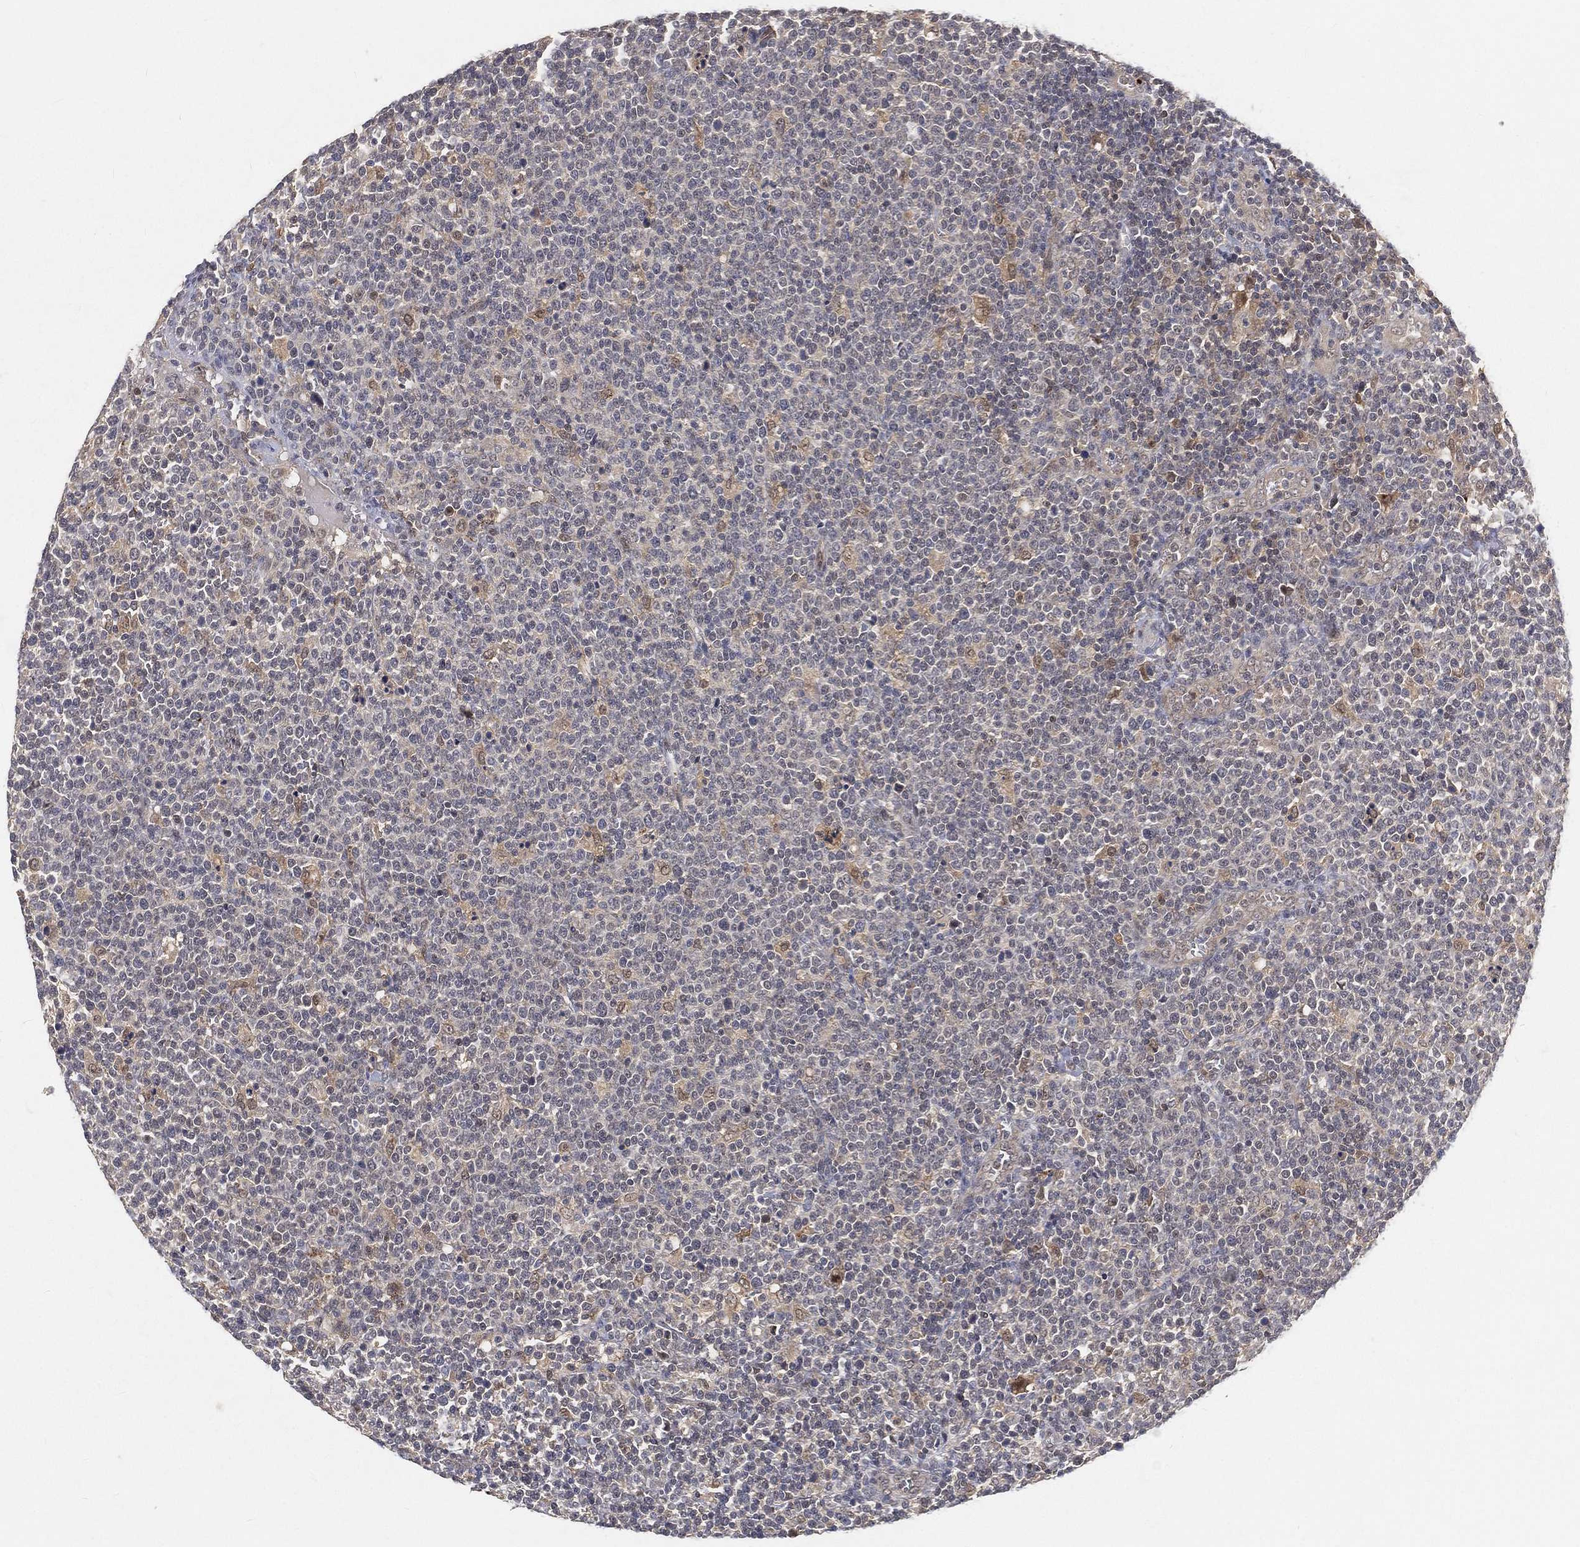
{"staining": {"intensity": "negative", "quantity": "none", "location": "none"}, "tissue": "lymphoma", "cell_type": "Tumor cells", "image_type": "cancer", "snomed": [{"axis": "morphology", "description": "Malignant lymphoma, non-Hodgkin's type, High grade"}, {"axis": "topography", "description": "Lymph node"}], "caption": "Immunohistochemistry of human lymphoma exhibits no expression in tumor cells.", "gene": "MAPK1", "patient": {"sex": "male", "age": 61}}